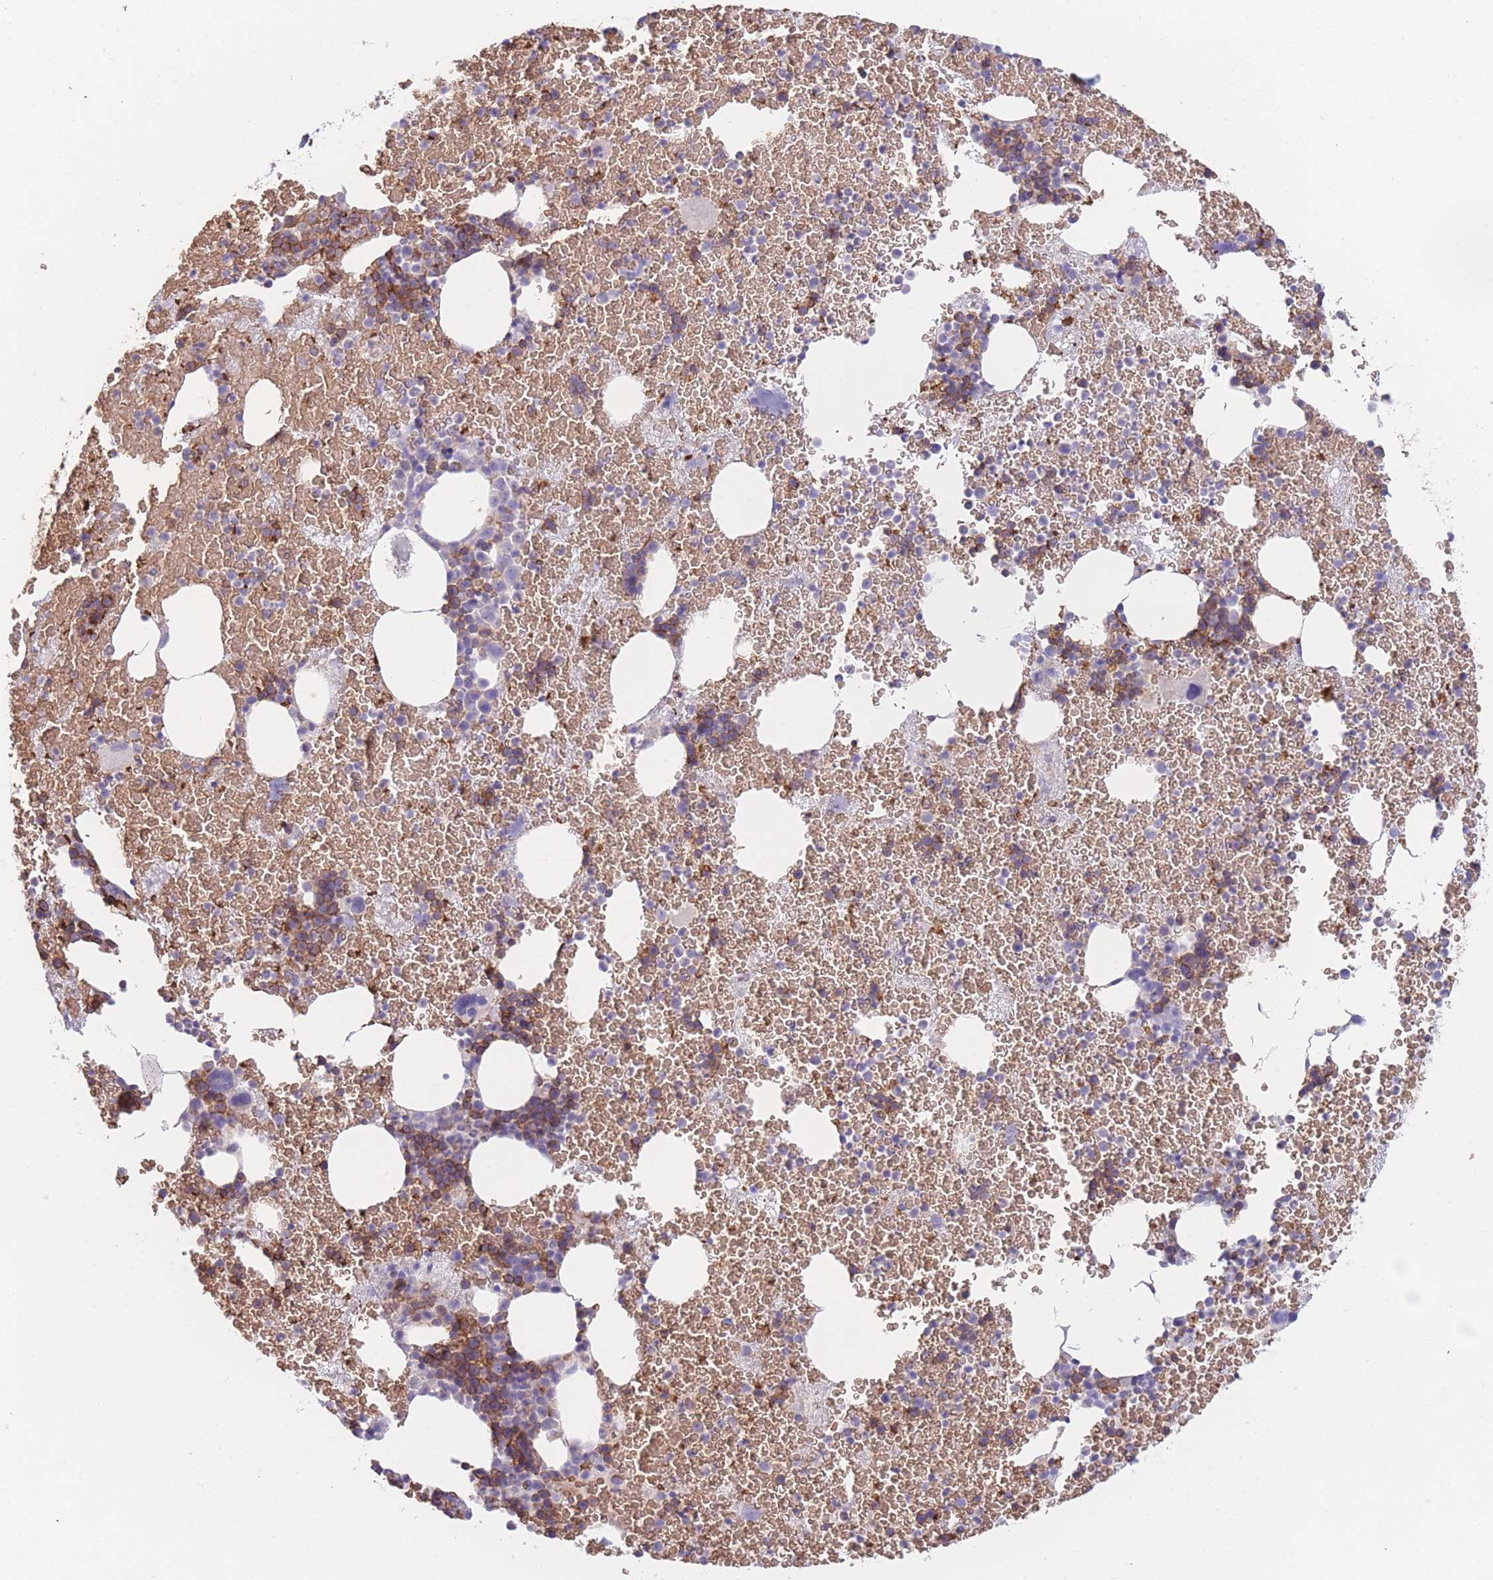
{"staining": {"intensity": "moderate", "quantity": "<25%", "location": "cytoplasmic/membranous"}, "tissue": "bone marrow", "cell_type": "Hematopoietic cells", "image_type": "normal", "snomed": [{"axis": "morphology", "description": "Normal tissue, NOS"}, {"axis": "topography", "description": "Bone marrow"}], "caption": "Unremarkable bone marrow demonstrates moderate cytoplasmic/membranous expression in approximately <25% of hematopoietic cells (DAB IHC, brown staining for protein, blue staining for nuclei)..", "gene": "SMPD4", "patient": {"sex": "male", "age": 26}}